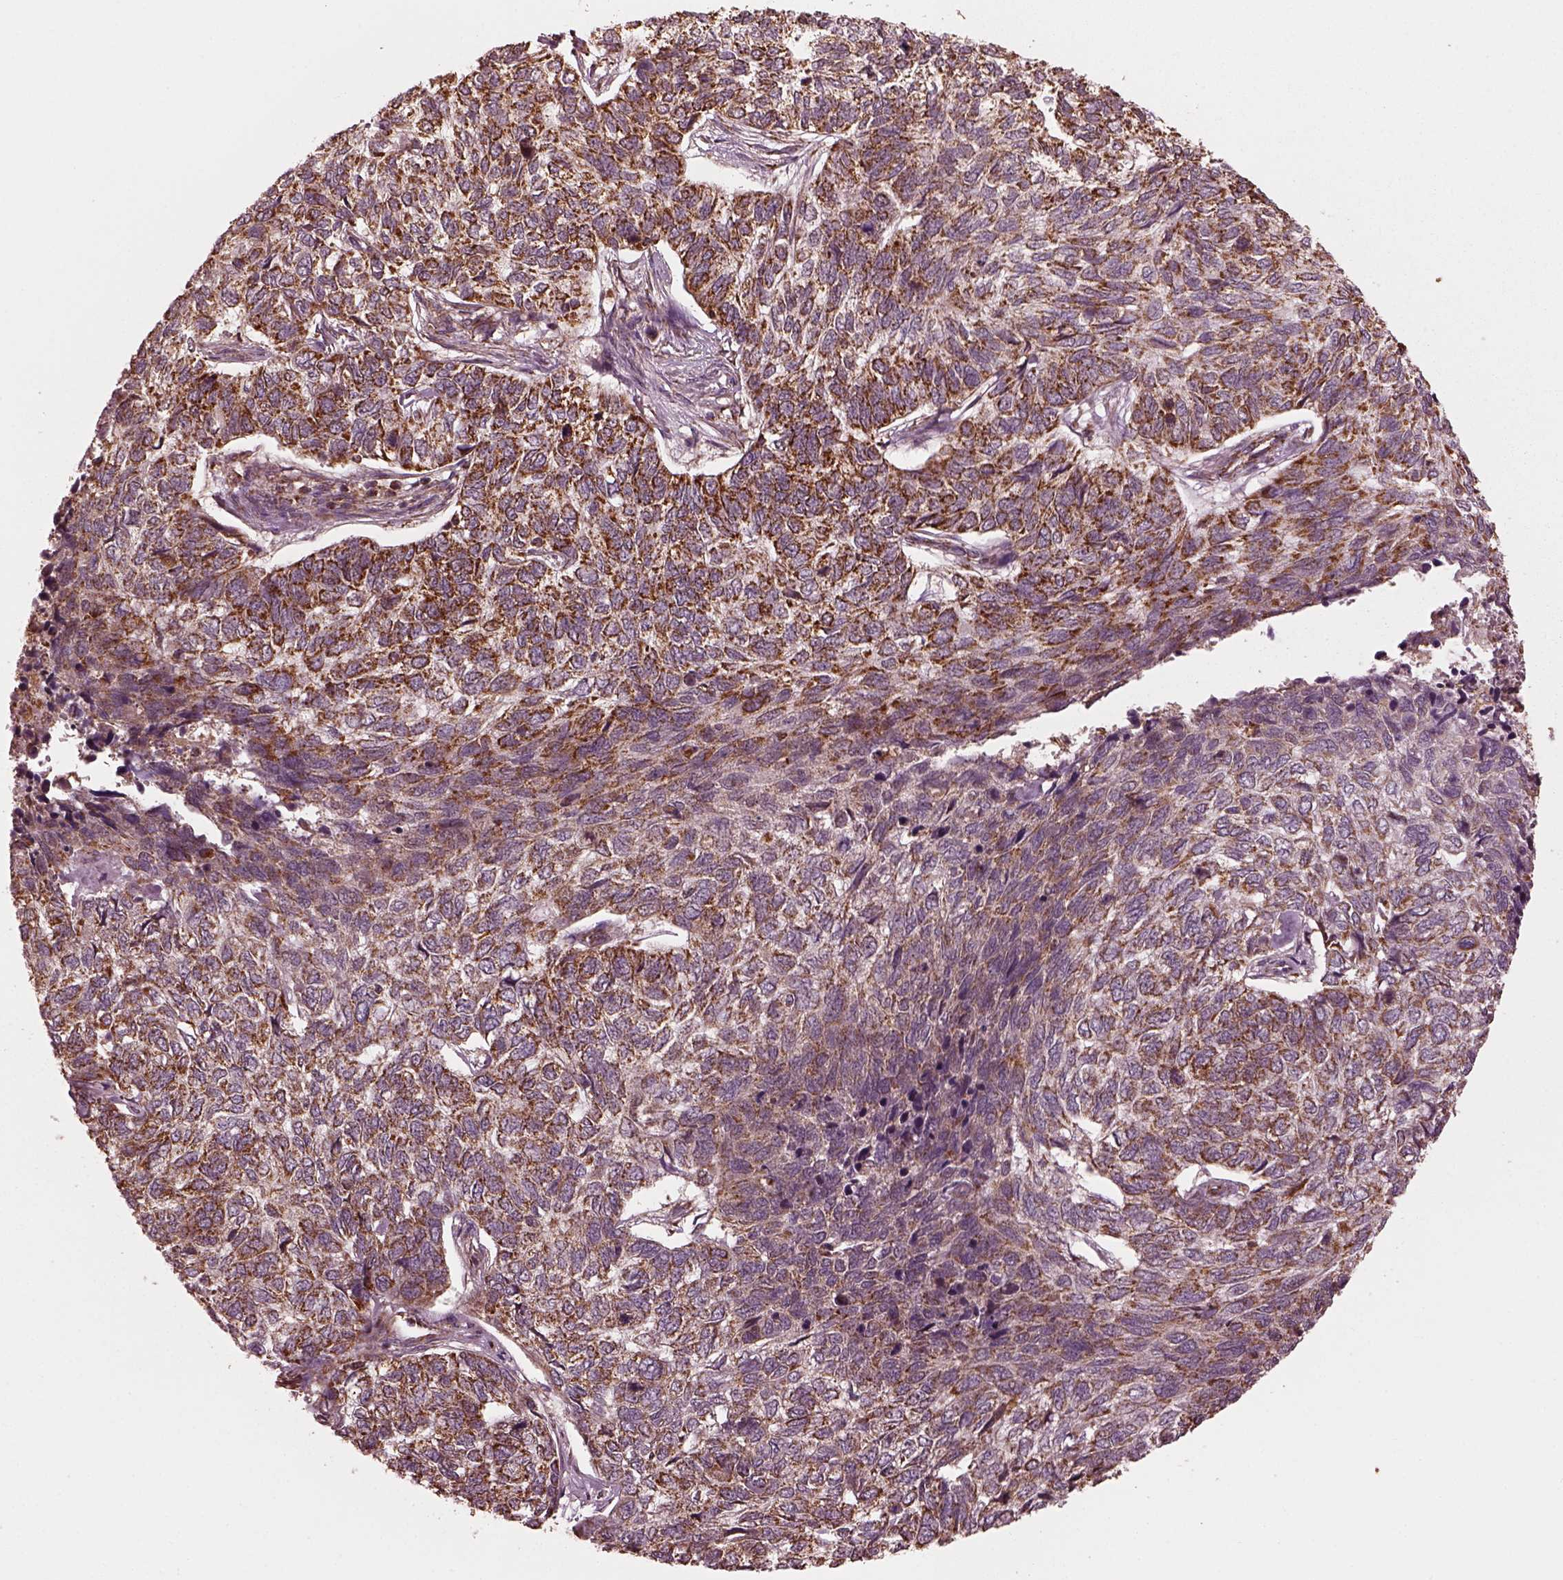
{"staining": {"intensity": "strong", "quantity": "25%-75%", "location": "cytoplasmic/membranous"}, "tissue": "skin cancer", "cell_type": "Tumor cells", "image_type": "cancer", "snomed": [{"axis": "morphology", "description": "Basal cell carcinoma"}, {"axis": "topography", "description": "Skin"}], "caption": "IHC histopathology image of human skin cancer stained for a protein (brown), which demonstrates high levels of strong cytoplasmic/membranous expression in approximately 25%-75% of tumor cells.", "gene": "NDUFB10", "patient": {"sex": "female", "age": 65}}